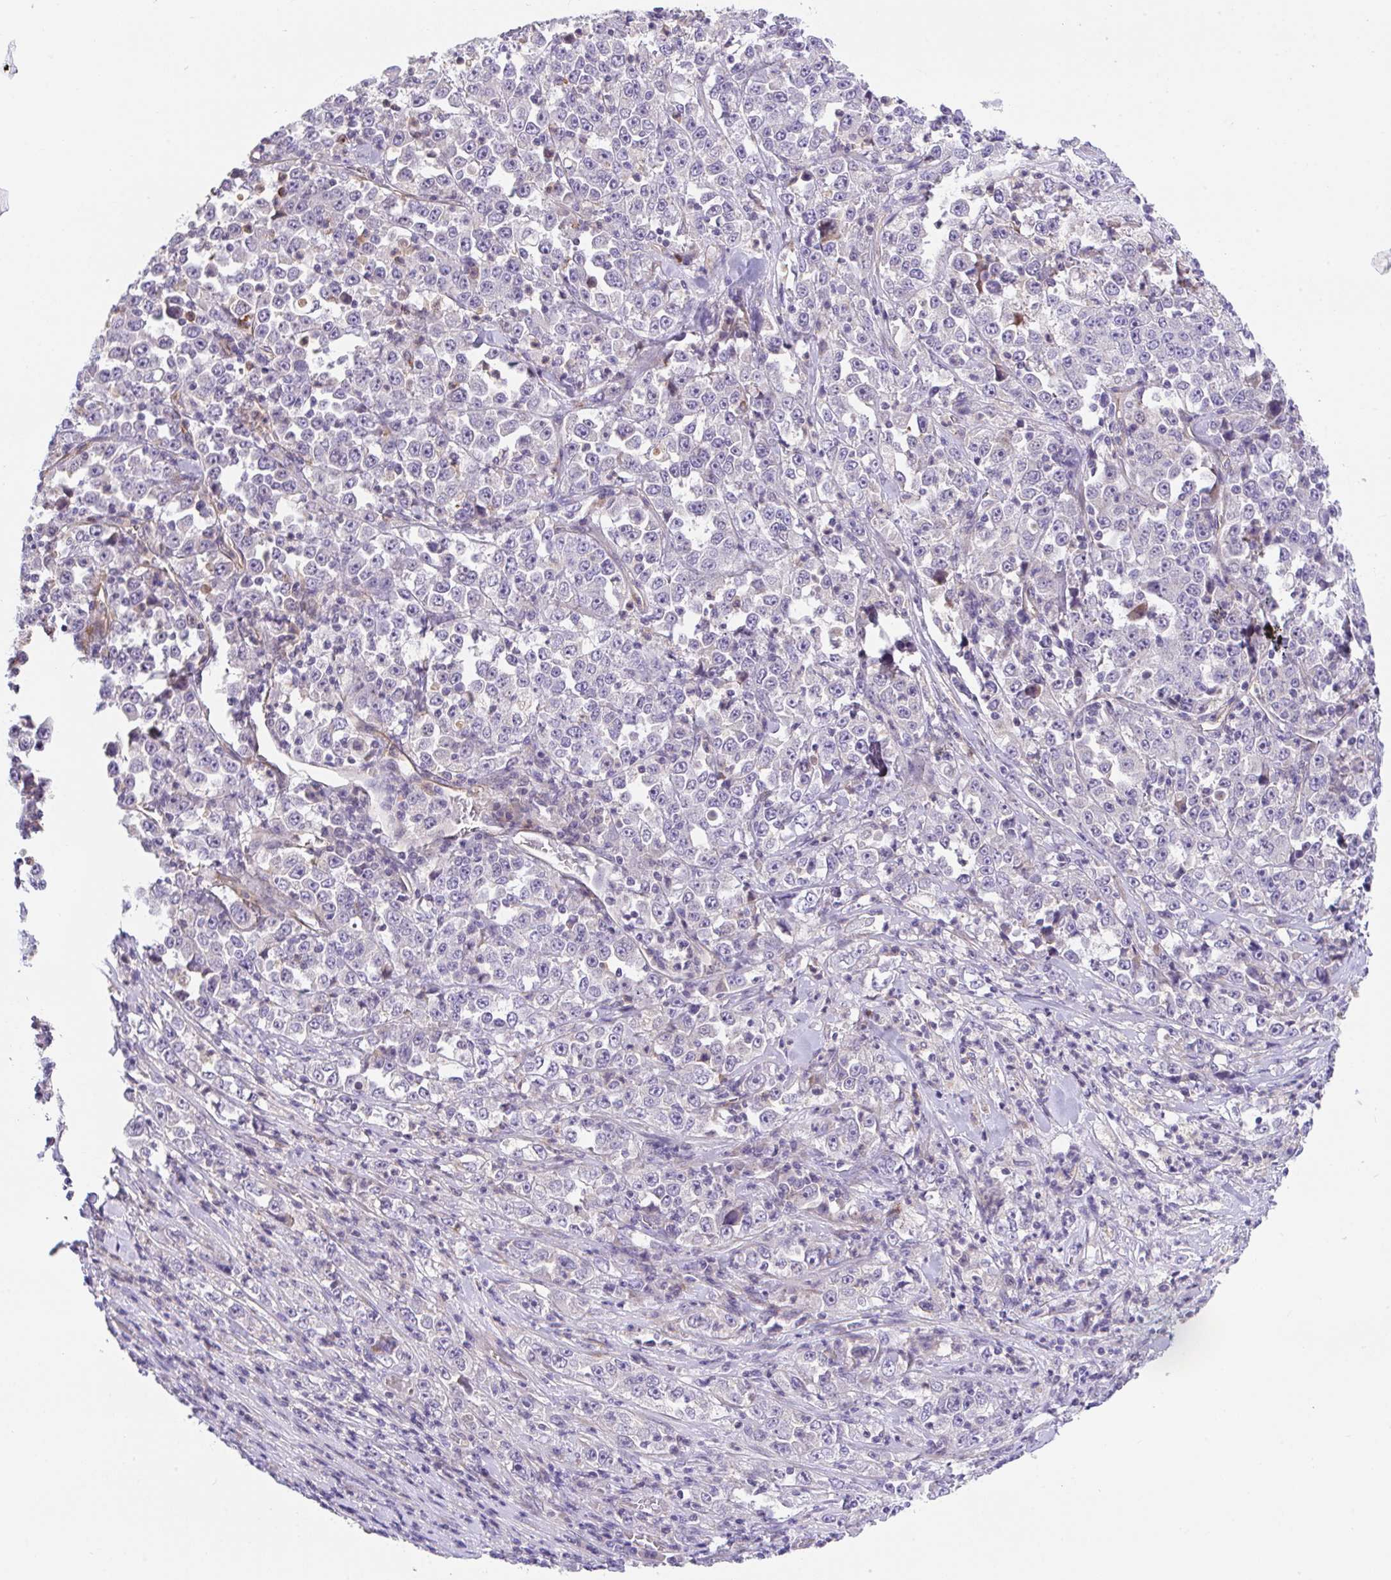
{"staining": {"intensity": "negative", "quantity": "none", "location": "none"}, "tissue": "stomach cancer", "cell_type": "Tumor cells", "image_type": "cancer", "snomed": [{"axis": "morphology", "description": "Normal tissue, NOS"}, {"axis": "morphology", "description": "Adenocarcinoma, NOS"}, {"axis": "topography", "description": "Stomach, upper"}, {"axis": "topography", "description": "Stomach"}], "caption": "This is an immunohistochemistry (IHC) photomicrograph of stomach adenocarcinoma. There is no staining in tumor cells.", "gene": "RHOXF1", "patient": {"sex": "male", "age": 59}}